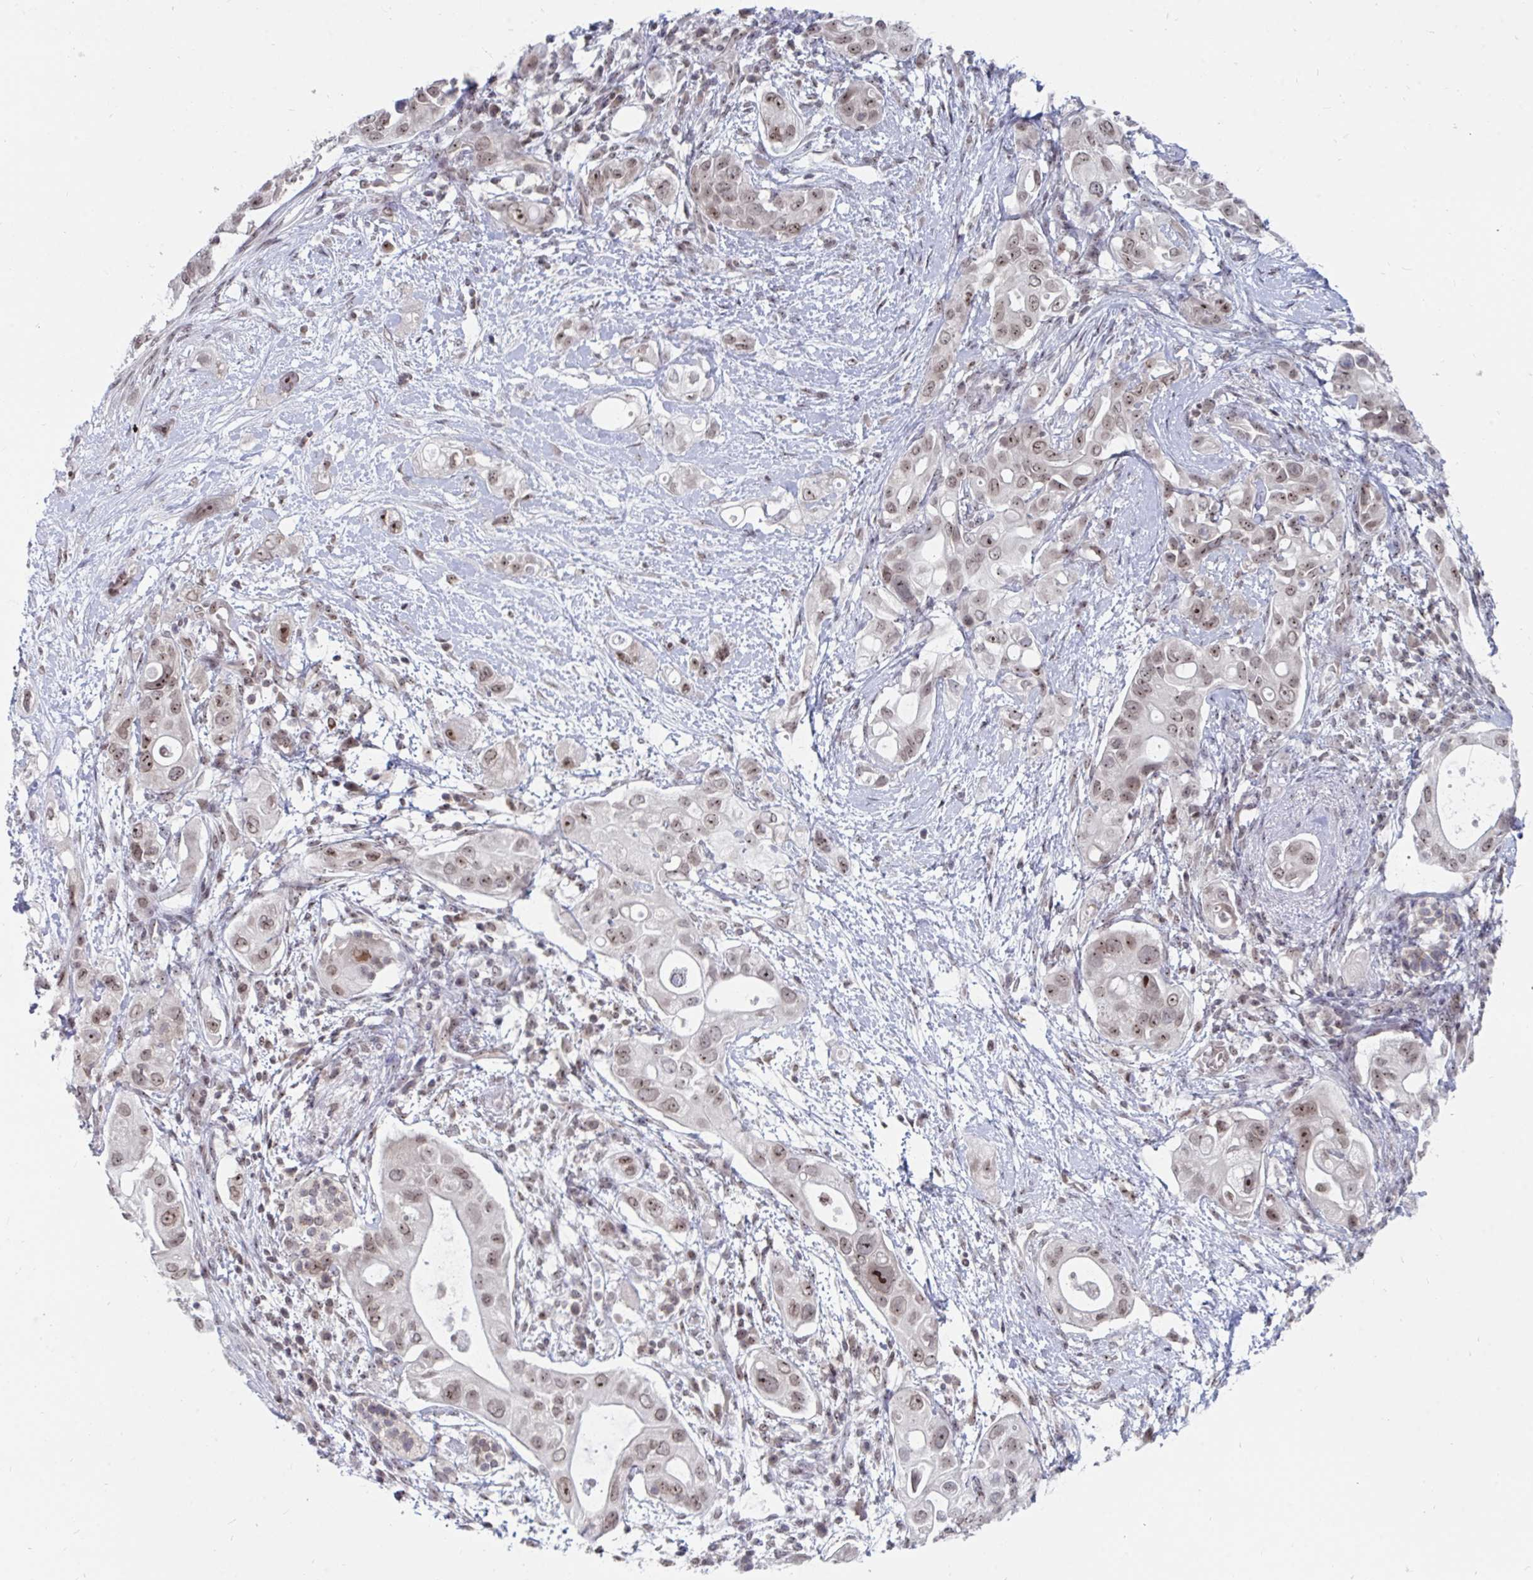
{"staining": {"intensity": "weak", "quantity": "25%-75%", "location": "nuclear"}, "tissue": "pancreatic cancer", "cell_type": "Tumor cells", "image_type": "cancer", "snomed": [{"axis": "morphology", "description": "Adenocarcinoma, NOS"}, {"axis": "topography", "description": "Pancreas"}], "caption": "Brown immunohistochemical staining in human pancreatic cancer (adenocarcinoma) exhibits weak nuclear expression in about 25%-75% of tumor cells.", "gene": "TRIP12", "patient": {"sex": "female", "age": 72}}